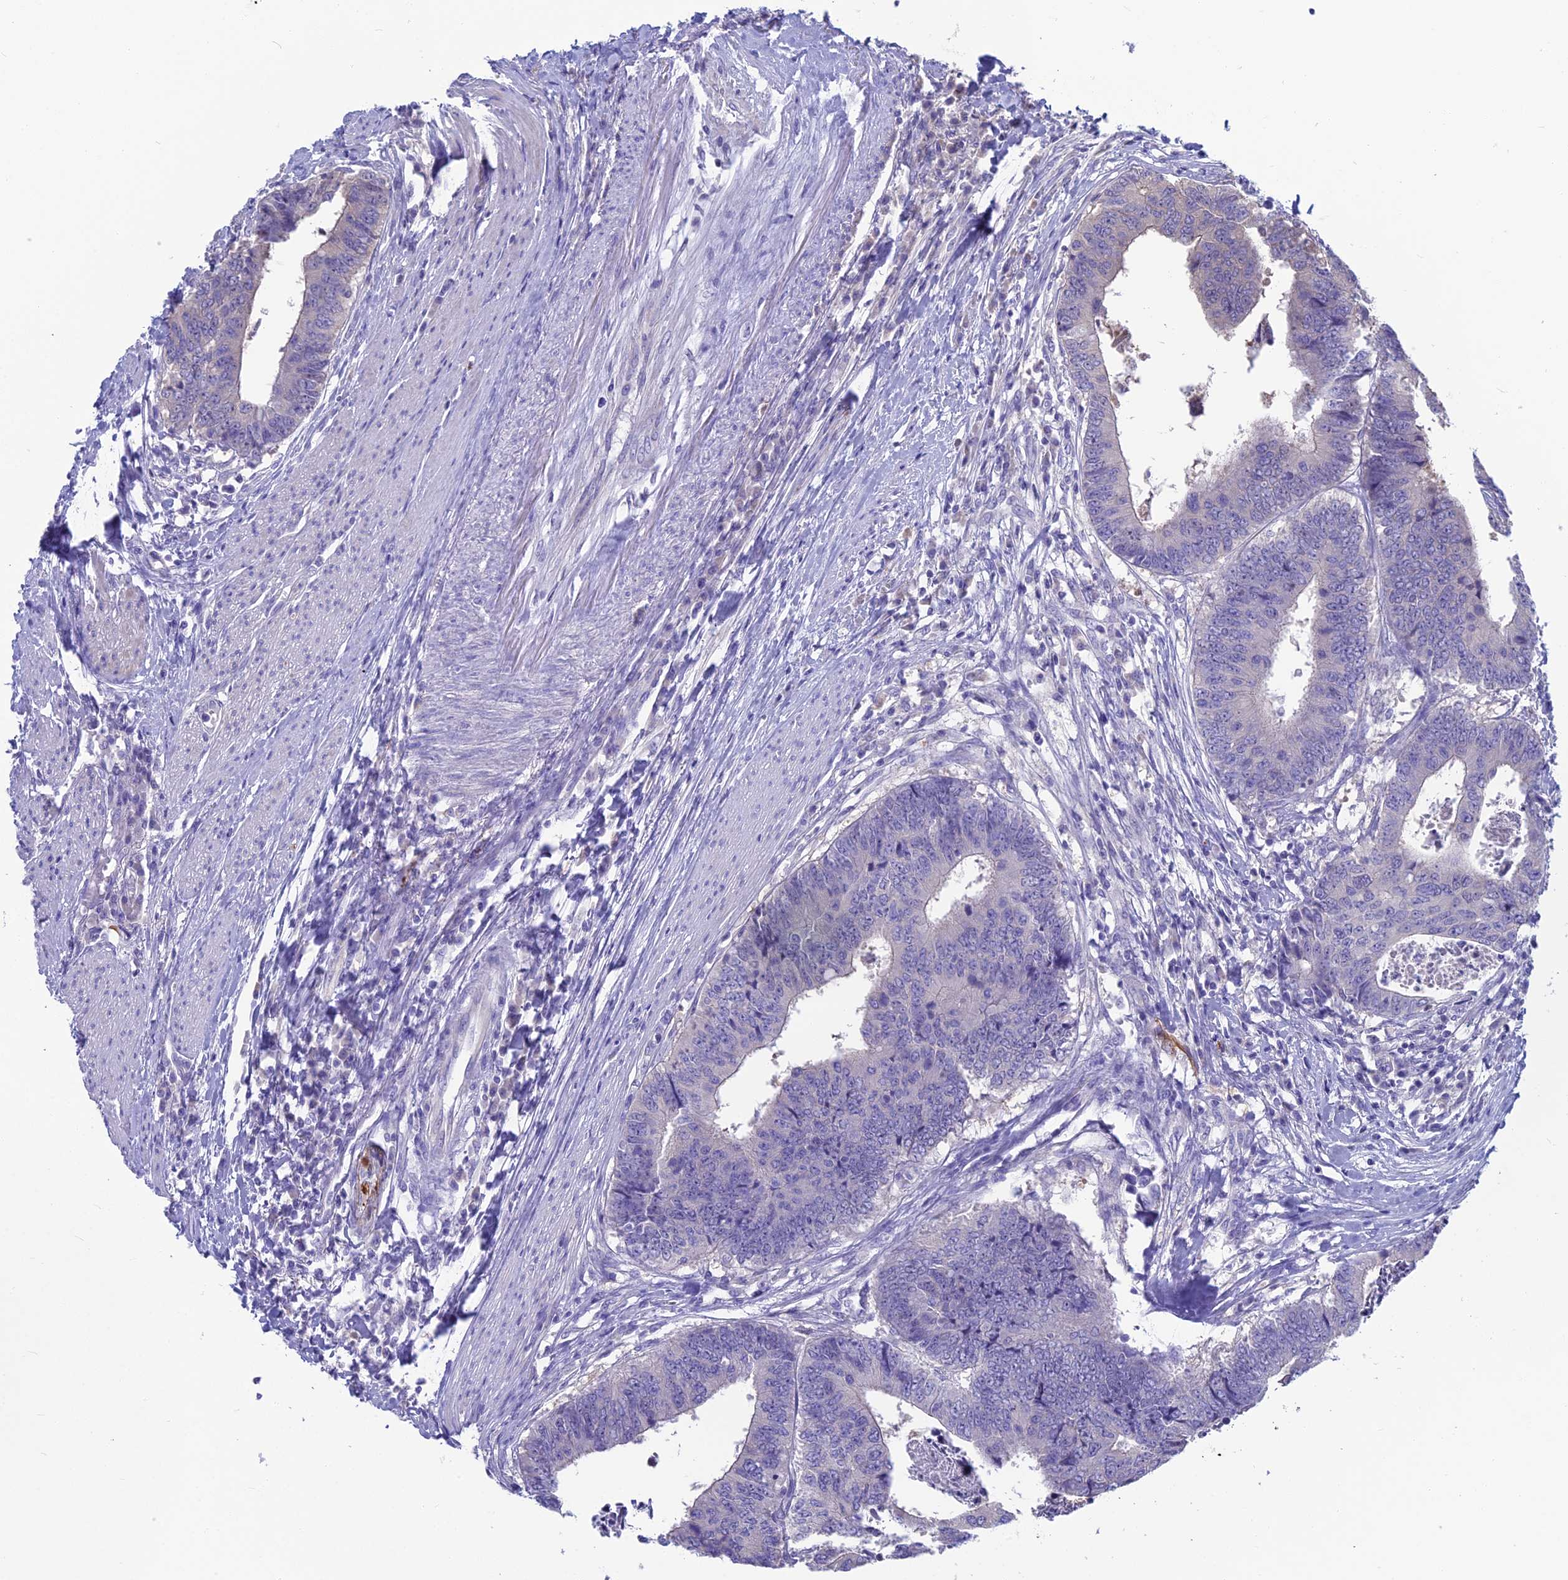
{"staining": {"intensity": "negative", "quantity": "none", "location": "none"}, "tissue": "colorectal cancer", "cell_type": "Tumor cells", "image_type": "cancer", "snomed": [{"axis": "morphology", "description": "Adenocarcinoma, NOS"}, {"axis": "topography", "description": "Rectum"}], "caption": "This is a histopathology image of immunohistochemistry (IHC) staining of adenocarcinoma (colorectal), which shows no staining in tumor cells. (DAB (3,3'-diaminobenzidine) immunohistochemistry (IHC), high magnification).", "gene": "SNAP91", "patient": {"sex": "male", "age": 84}}